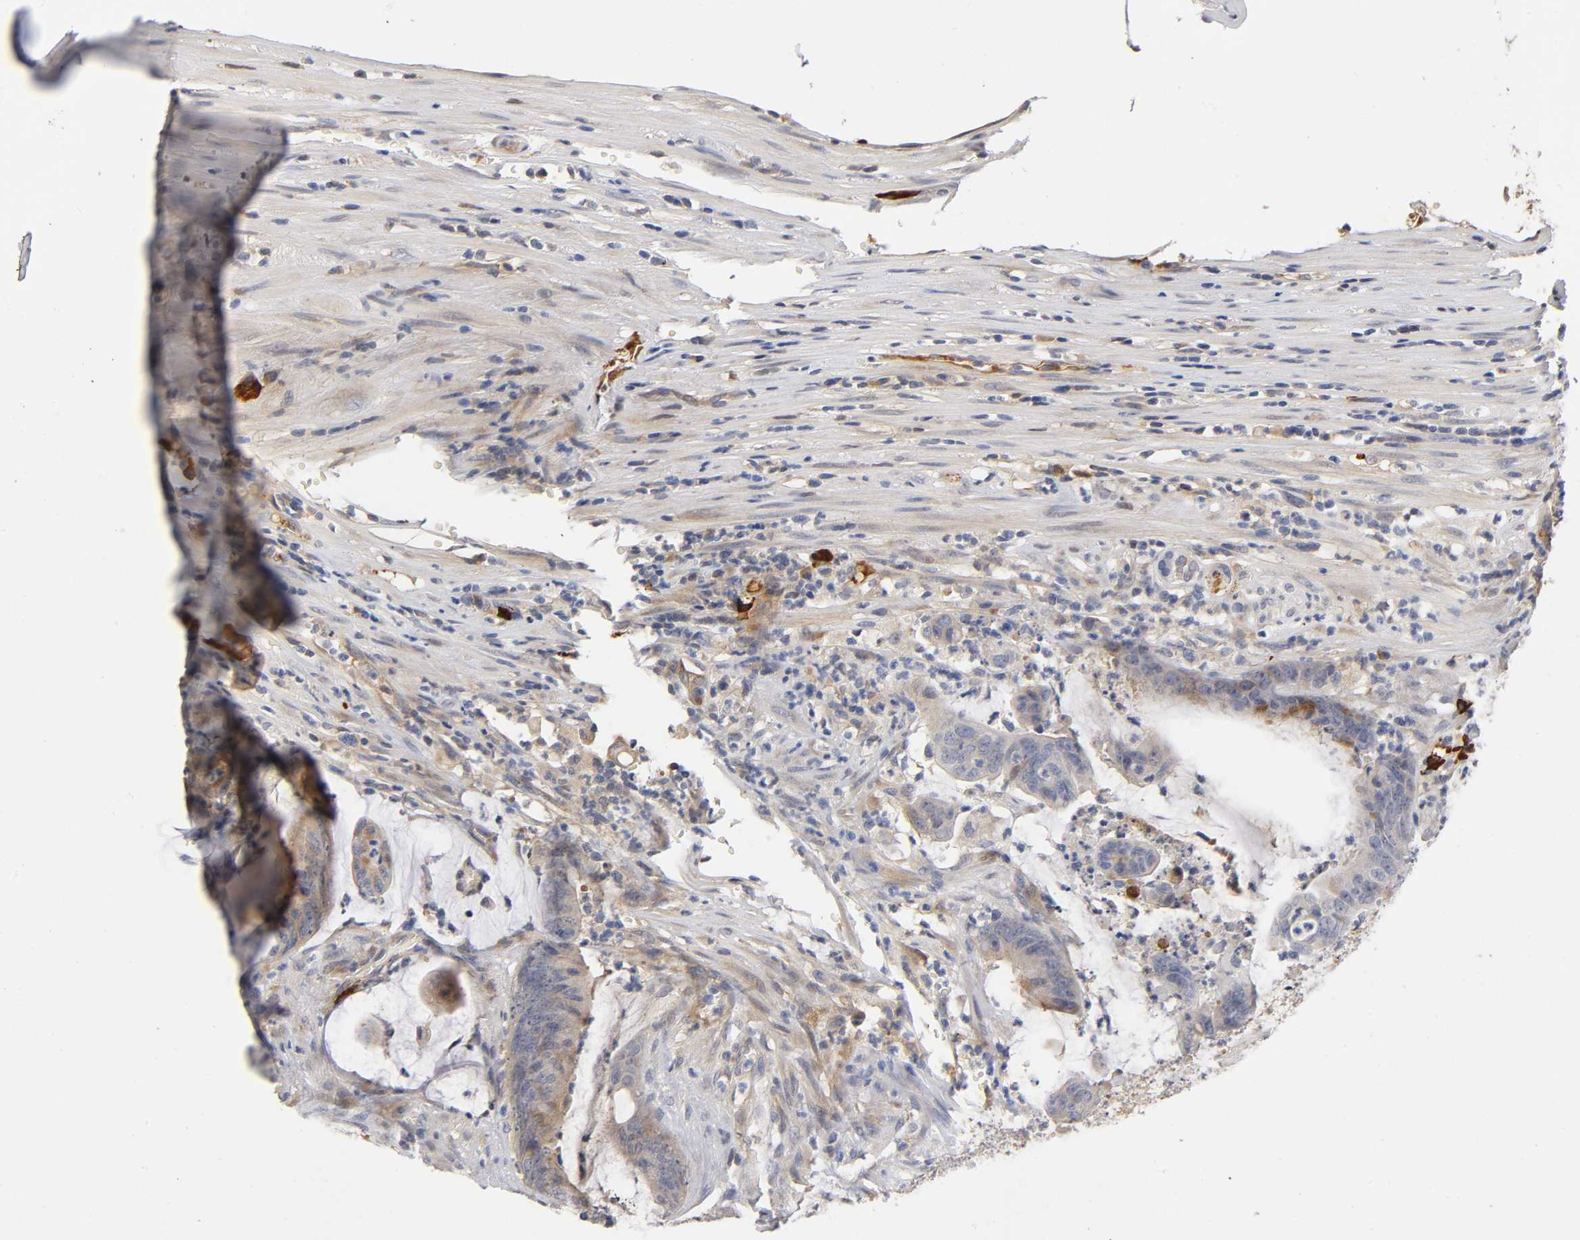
{"staining": {"intensity": "moderate", "quantity": "25%-75%", "location": "cytoplasmic/membranous"}, "tissue": "colorectal cancer", "cell_type": "Tumor cells", "image_type": "cancer", "snomed": [{"axis": "morphology", "description": "Adenocarcinoma, NOS"}, {"axis": "topography", "description": "Rectum"}], "caption": "Tumor cells reveal medium levels of moderate cytoplasmic/membranous staining in approximately 25%-75% of cells in human colorectal cancer (adenocarcinoma). Immunohistochemistry stains the protein of interest in brown and the nuclei are stained blue.", "gene": "NOVA1", "patient": {"sex": "female", "age": 66}}